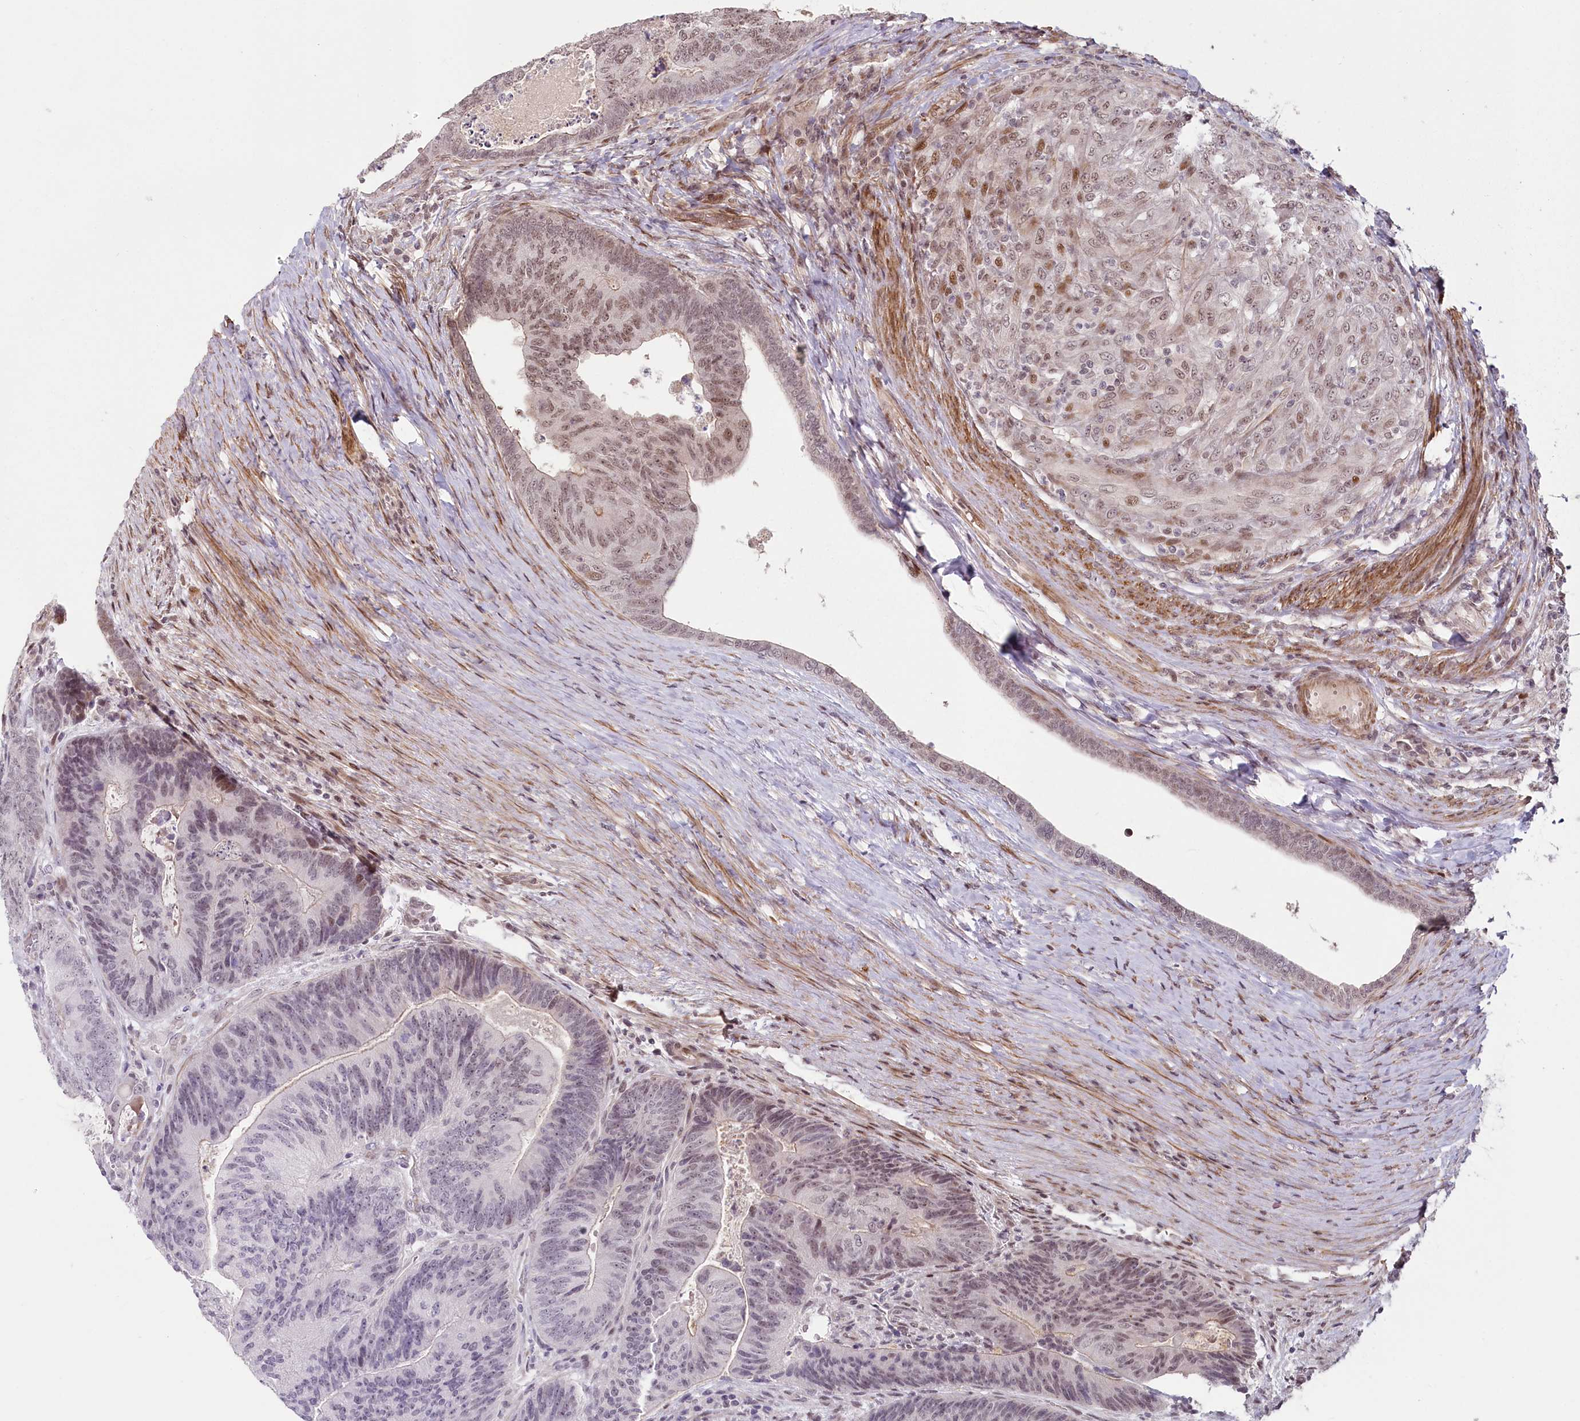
{"staining": {"intensity": "moderate", "quantity": "<25%", "location": "nuclear"}, "tissue": "colorectal cancer", "cell_type": "Tumor cells", "image_type": "cancer", "snomed": [{"axis": "morphology", "description": "Adenocarcinoma, NOS"}, {"axis": "topography", "description": "Colon"}], "caption": "Moderate nuclear protein expression is present in approximately <25% of tumor cells in colorectal adenocarcinoma.", "gene": "FAM204A", "patient": {"sex": "female", "age": 67}}